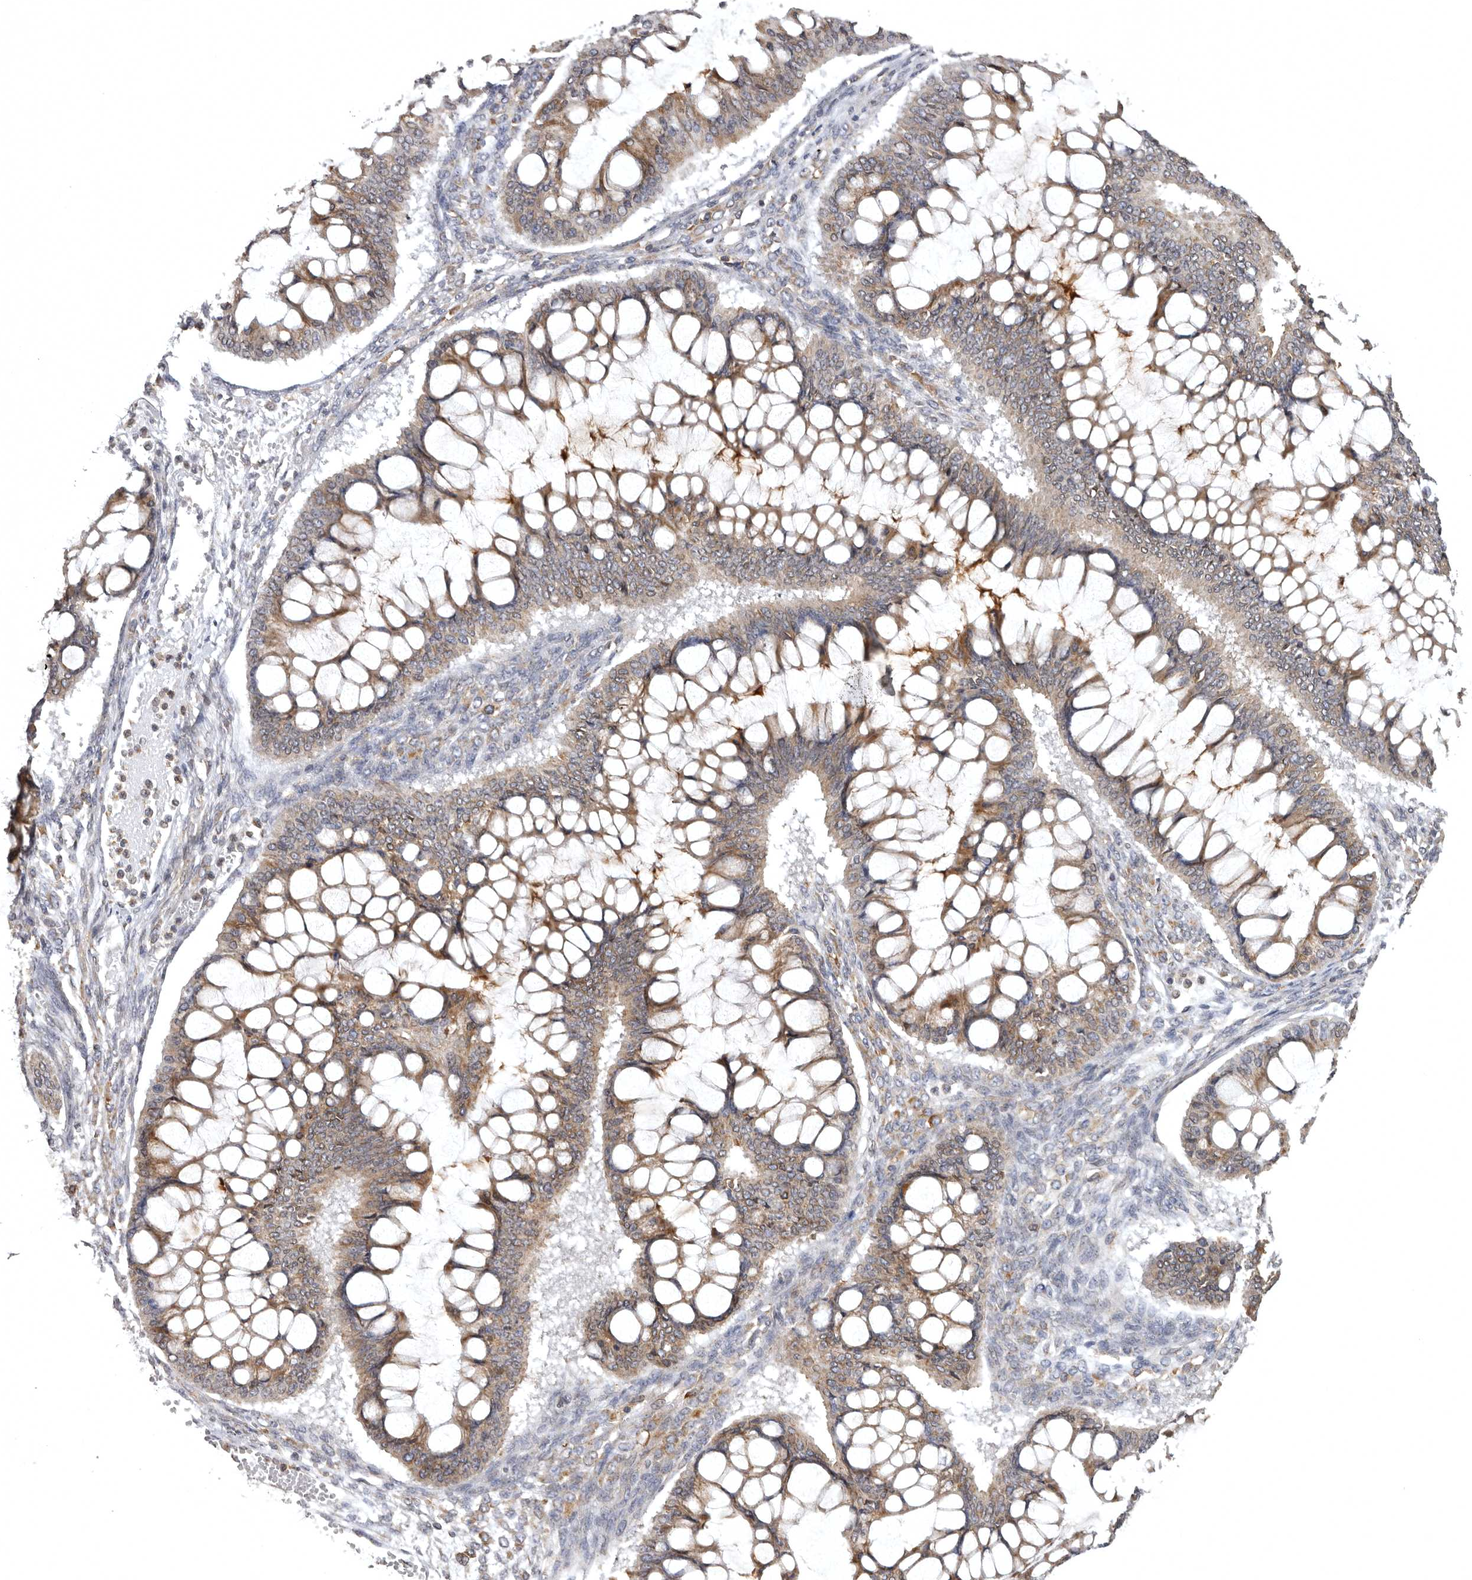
{"staining": {"intensity": "moderate", "quantity": "25%-75%", "location": "cytoplasmic/membranous"}, "tissue": "ovarian cancer", "cell_type": "Tumor cells", "image_type": "cancer", "snomed": [{"axis": "morphology", "description": "Cystadenocarcinoma, mucinous, NOS"}, {"axis": "topography", "description": "Ovary"}], "caption": "A high-resolution histopathology image shows IHC staining of ovarian cancer, which shows moderate cytoplasmic/membranous positivity in about 25%-75% of tumor cells.", "gene": "INKA2", "patient": {"sex": "female", "age": 73}}